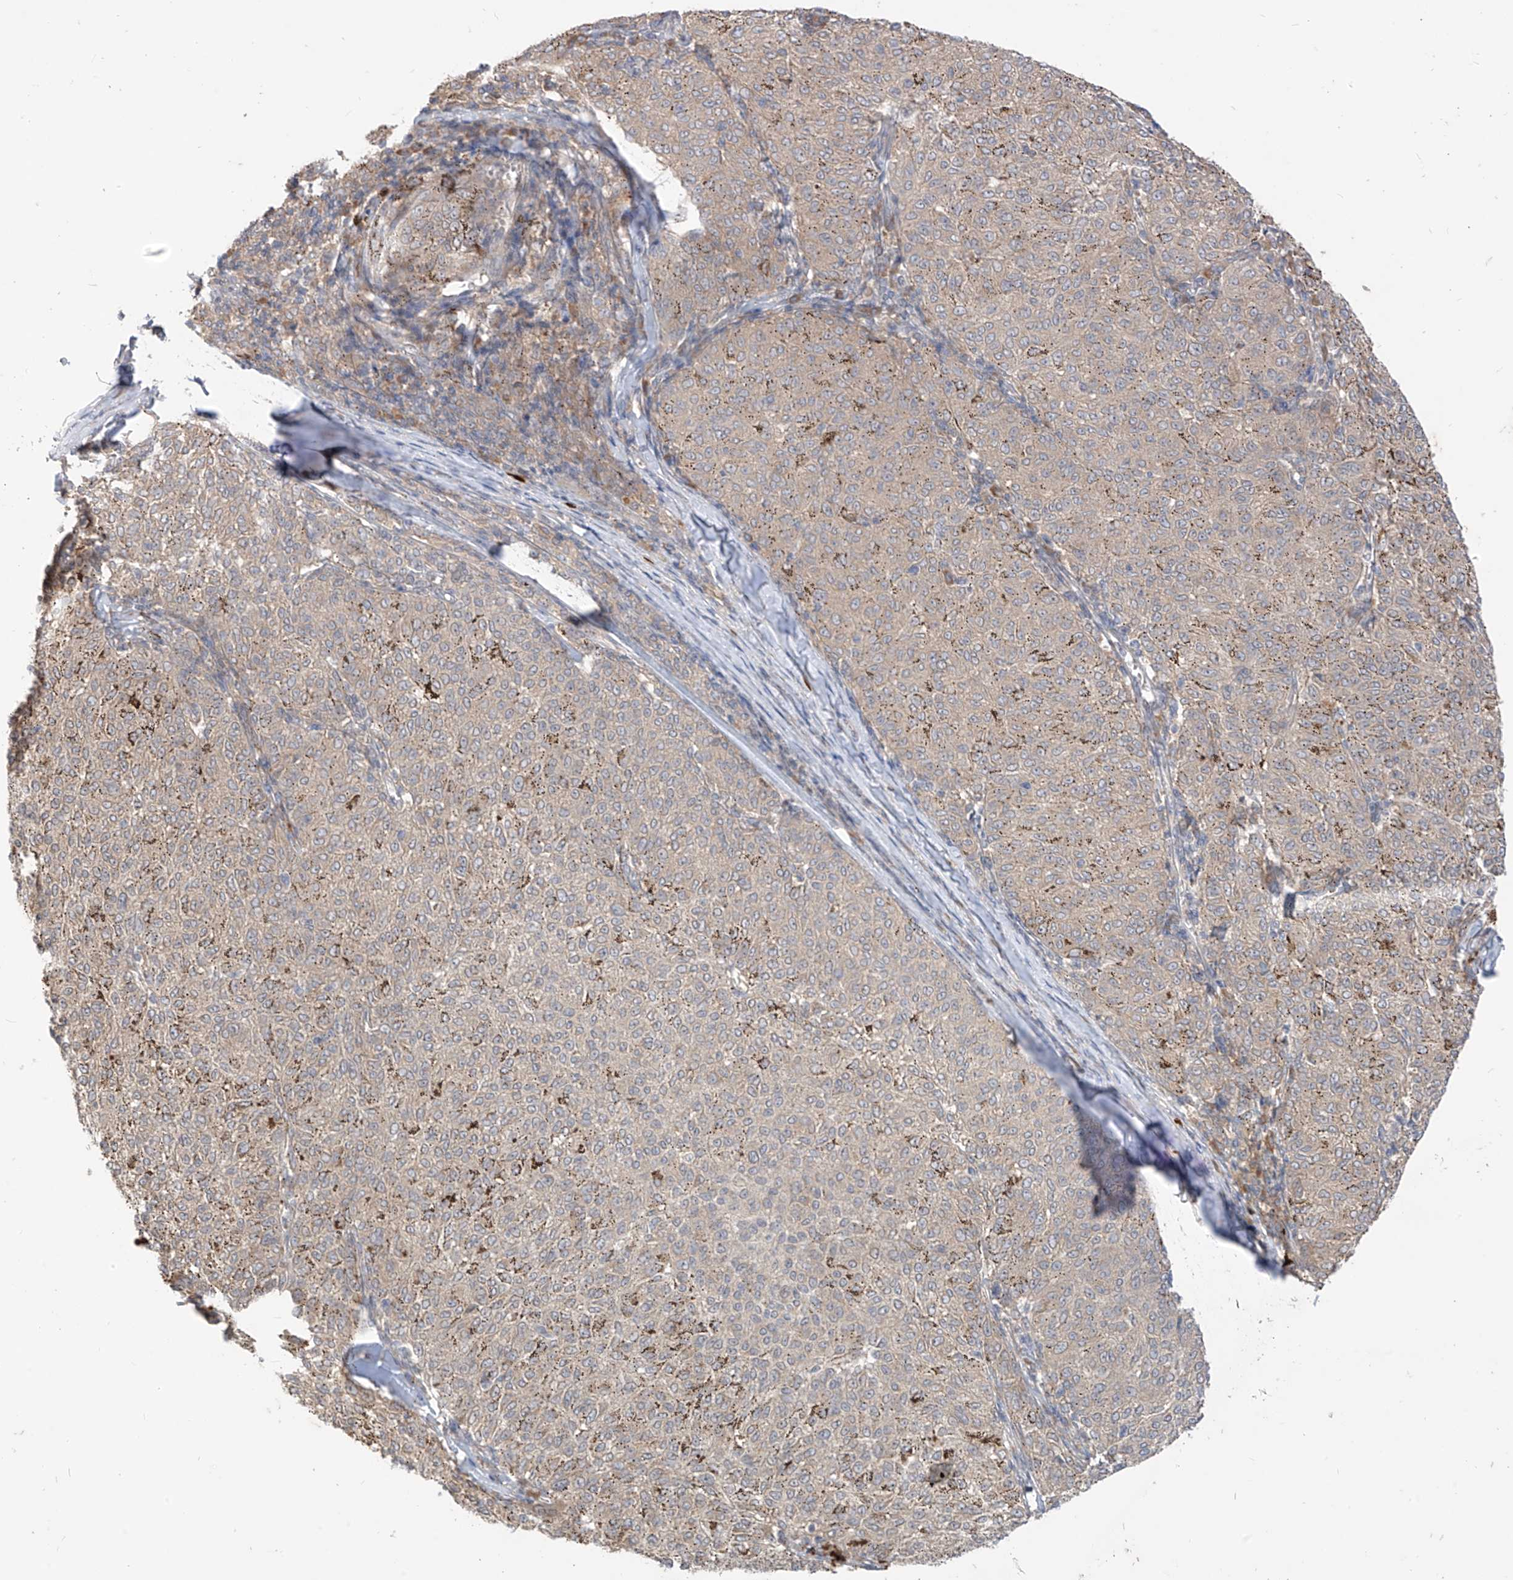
{"staining": {"intensity": "negative", "quantity": "none", "location": "none"}, "tissue": "melanoma", "cell_type": "Tumor cells", "image_type": "cancer", "snomed": [{"axis": "morphology", "description": "Malignant melanoma, NOS"}, {"axis": "topography", "description": "Skin"}], "caption": "This is a image of immunohistochemistry staining of melanoma, which shows no staining in tumor cells.", "gene": "MTUS2", "patient": {"sex": "female", "age": 72}}